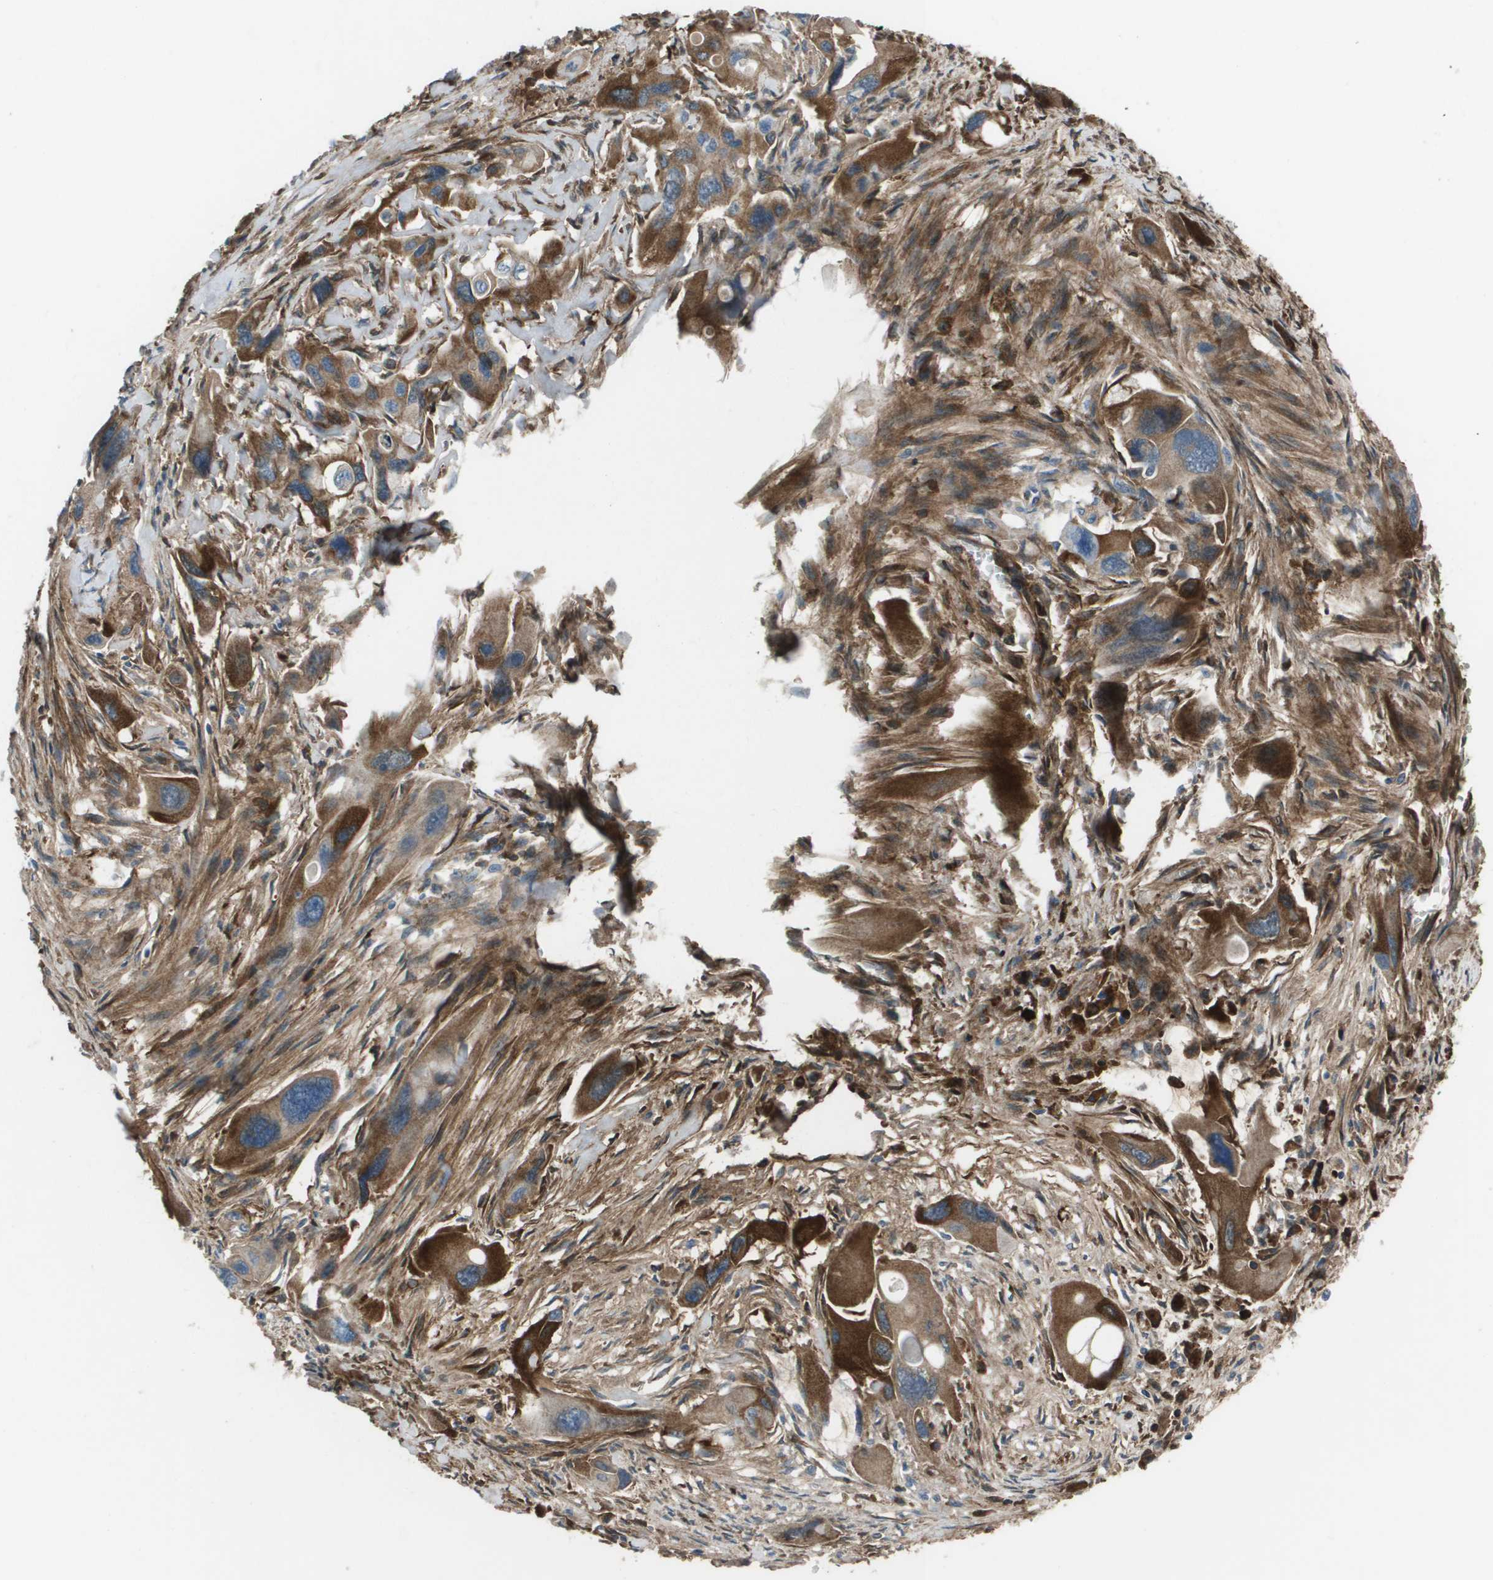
{"staining": {"intensity": "strong", "quantity": "25%-75%", "location": "cytoplasmic/membranous"}, "tissue": "pancreatic cancer", "cell_type": "Tumor cells", "image_type": "cancer", "snomed": [{"axis": "morphology", "description": "Adenocarcinoma, NOS"}, {"axis": "topography", "description": "Pancreas"}], "caption": "IHC photomicrograph of human pancreatic cancer stained for a protein (brown), which exhibits high levels of strong cytoplasmic/membranous staining in approximately 25%-75% of tumor cells.", "gene": "PCOLCE", "patient": {"sex": "male", "age": 73}}